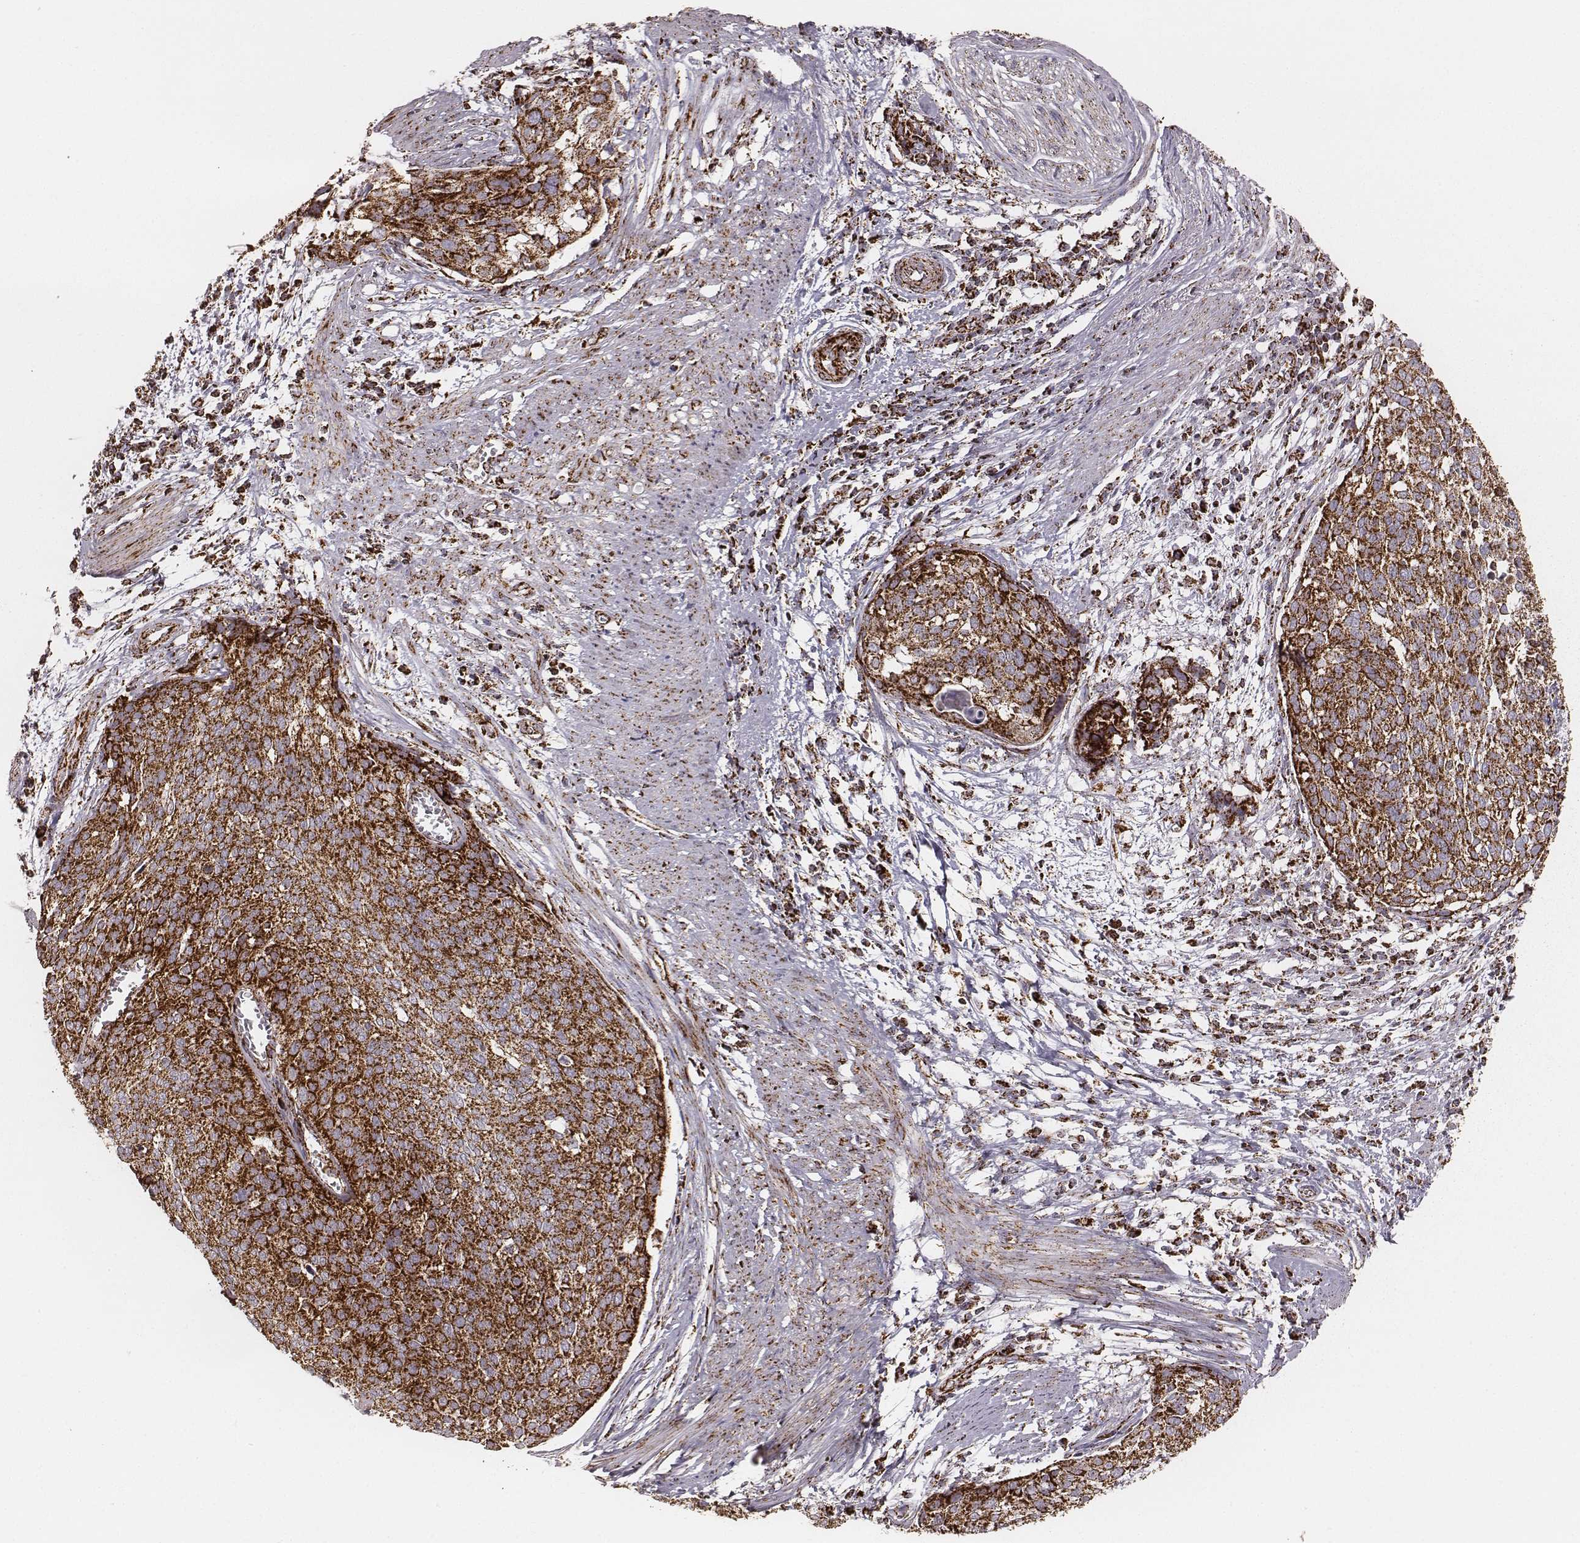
{"staining": {"intensity": "strong", "quantity": ">75%", "location": "cytoplasmic/membranous"}, "tissue": "cervical cancer", "cell_type": "Tumor cells", "image_type": "cancer", "snomed": [{"axis": "morphology", "description": "Squamous cell carcinoma, NOS"}, {"axis": "topography", "description": "Cervix"}], "caption": "High-magnification brightfield microscopy of cervical cancer (squamous cell carcinoma) stained with DAB (3,3'-diaminobenzidine) (brown) and counterstained with hematoxylin (blue). tumor cells exhibit strong cytoplasmic/membranous expression is seen in approximately>75% of cells.", "gene": "TUFM", "patient": {"sex": "female", "age": 39}}